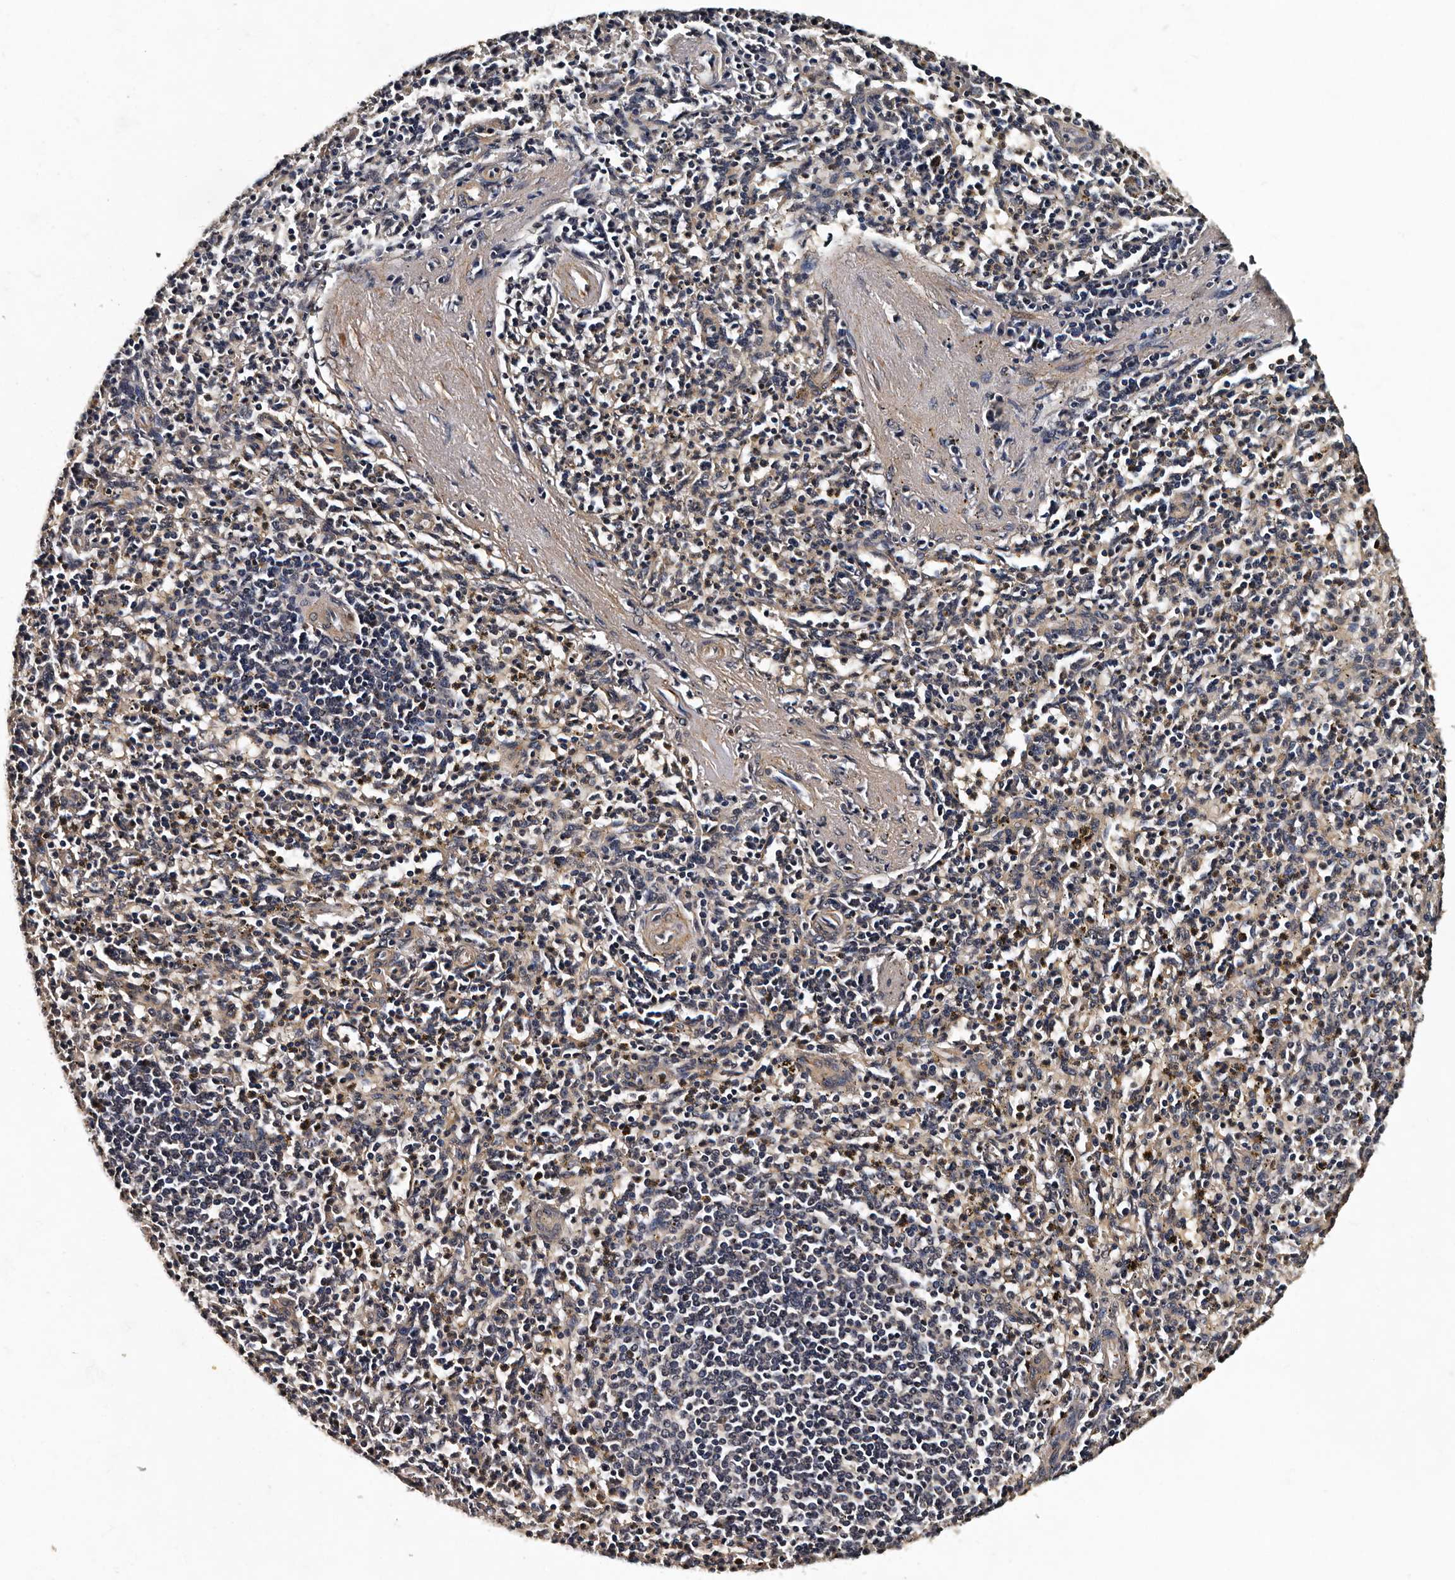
{"staining": {"intensity": "moderate", "quantity": "25%-75%", "location": "cytoplasmic/membranous,nuclear"}, "tissue": "spleen", "cell_type": "Cells in red pulp", "image_type": "normal", "snomed": [{"axis": "morphology", "description": "Normal tissue, NOS"}, {"axis": "topography", "description": "Spleen"}], "caption": "A high-resolution image shows IHC staining of unremarkable spleen, which demonstrates moderate cytoplasmic/membranous,nuclear positivity in approximately 25%-75% of cells in red pulp.", "gene": "CPNE3", "patient": {"sex": "male", "age": 72}}